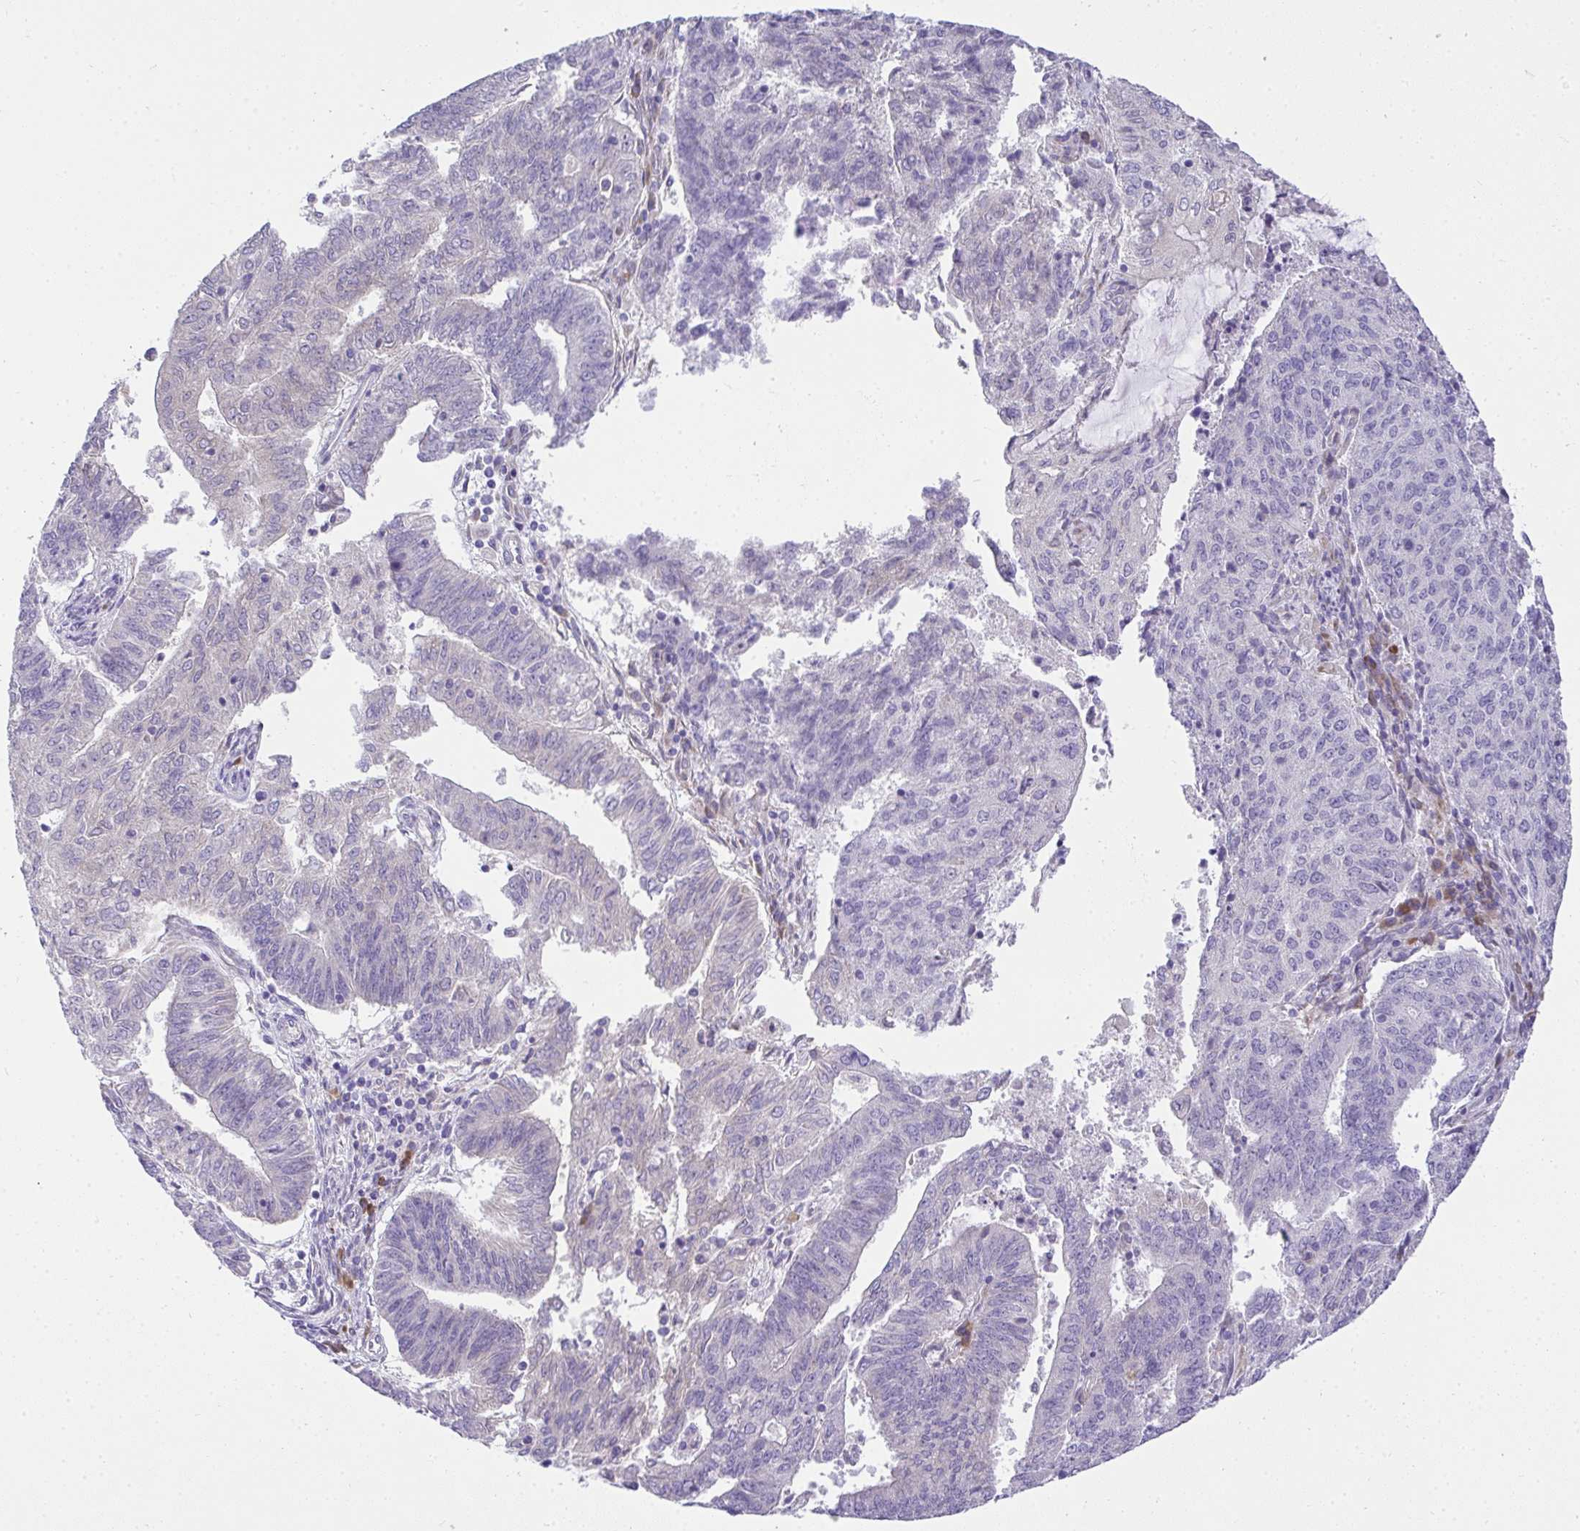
{"staining": {"intensity": "negative", "quantity": "none", "location": "none"}, "tissue": "endometrial cancer", "cell_type": "Tumor cells", "image_type": "cancer", "snomed": [{"axis": "morphology", "description": "Adenocarcinoma, NOS"}, {"axis": "topography", "description": "Endometrium"}], "caption": "The immunohistochemistry (IHC) micrograph has no significant expression in tumor cells of endometrial cancer (adenocarcinoma) tissue. (DAB (3,3'-diaminobenzidine) immunohistochemistry (IHC) visualized using brightfield microscopy, high magnification).", "gene": "ADRA2C", "patient": {"sex": "female", "age": 82}}